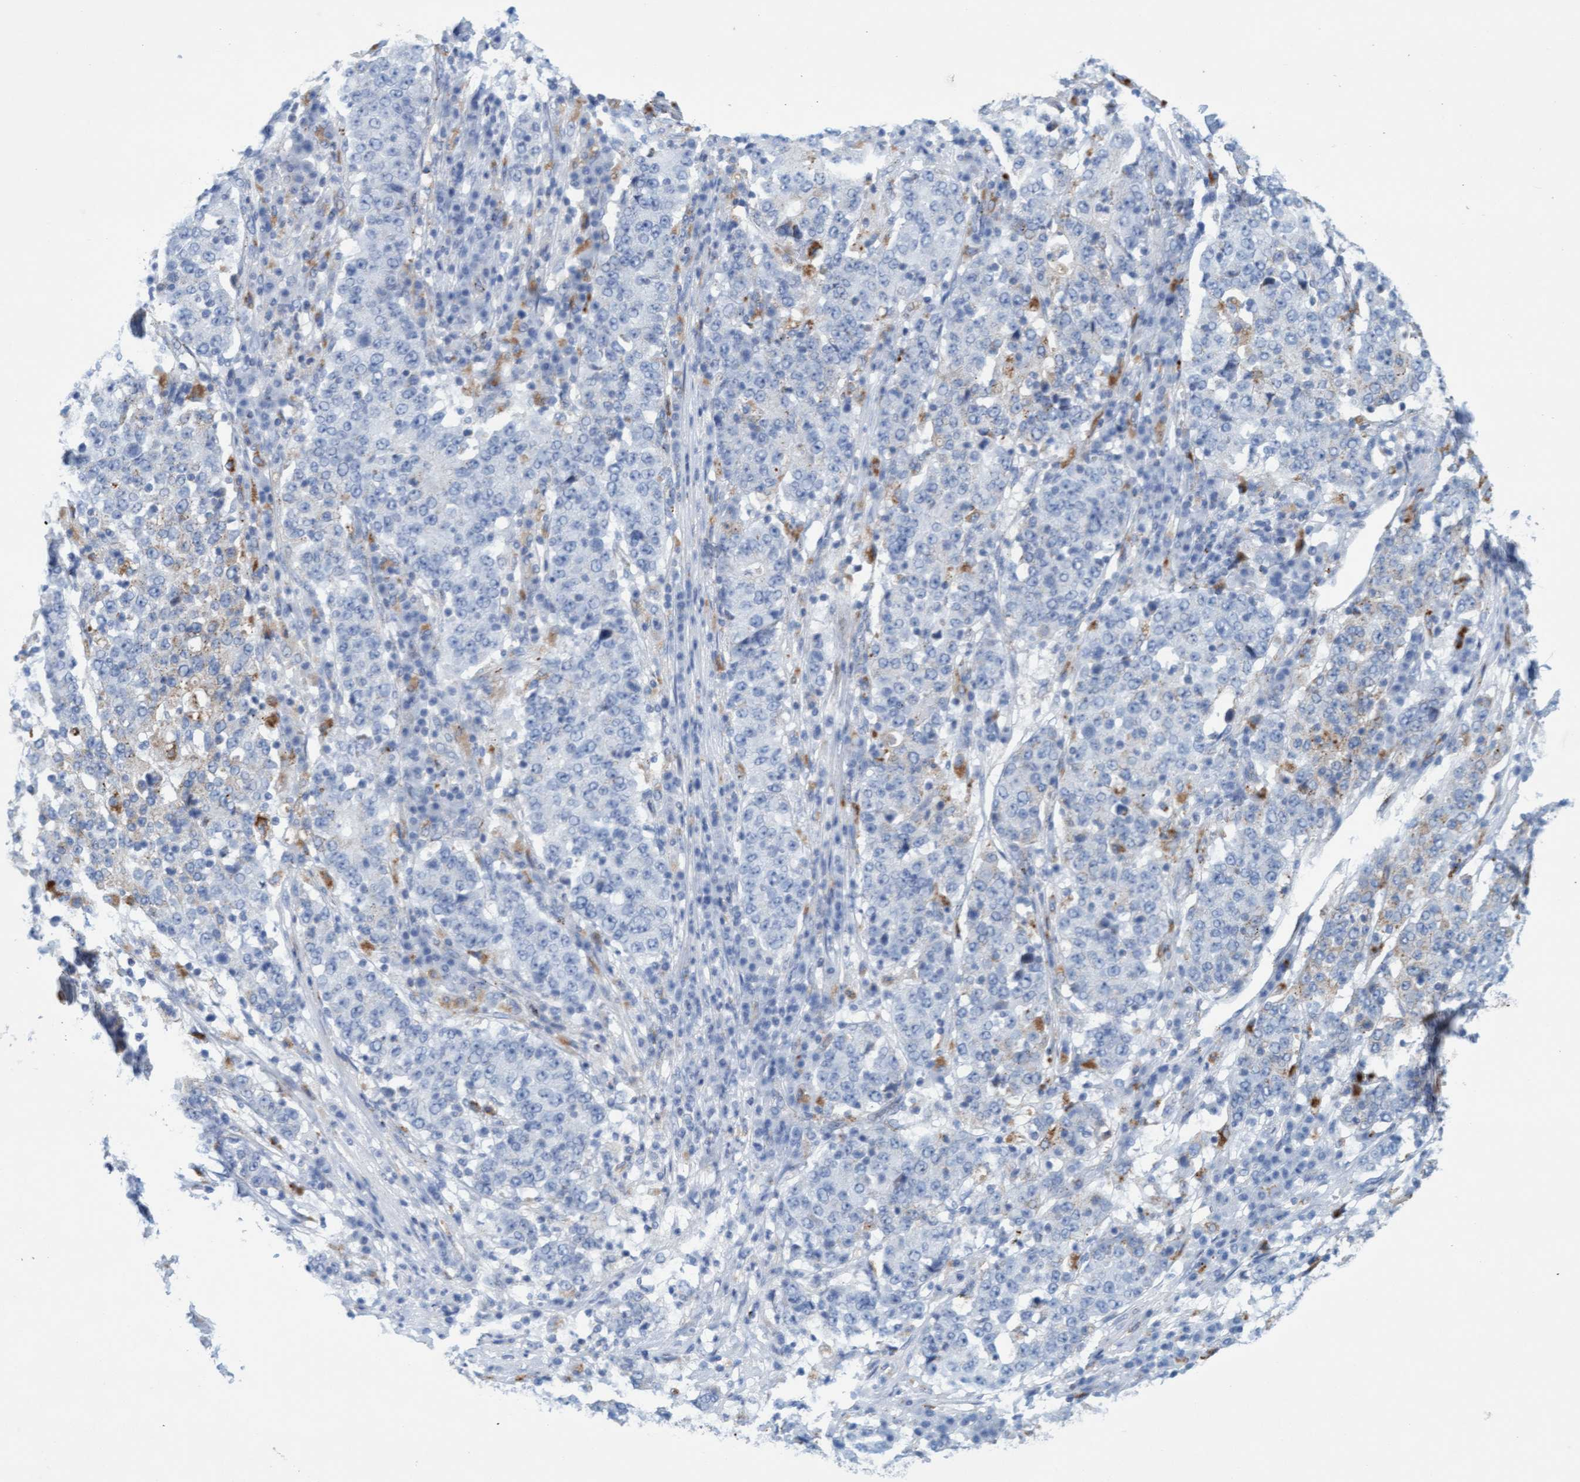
{"staining": {"intensity": "negative", "quantity": "none", "location": "none"}, "tissue": "stomach cancer", "cell_type": "Tumor cells", "image_type": "cancer", "snomed": [{"axis": "morphology", "description": "Adenocarcinoma, NOS"}, {"axis": "topography", "description": "Stomach"}], "caption": "Immunohistochemistry (IHC) histopathology image of neoplastic tissue: human stomach cancer stained with DAB (3,3'-diaminobenzidine) displays no significant protein staining in tumor cells. The staining is performed using DAB (3,3'-diaminobenzidine) brown chromogen with nuclei counter-stained in using hematoxylin.", "gene": "SGSH", "patient": {"sex": "male", "age": 59}}